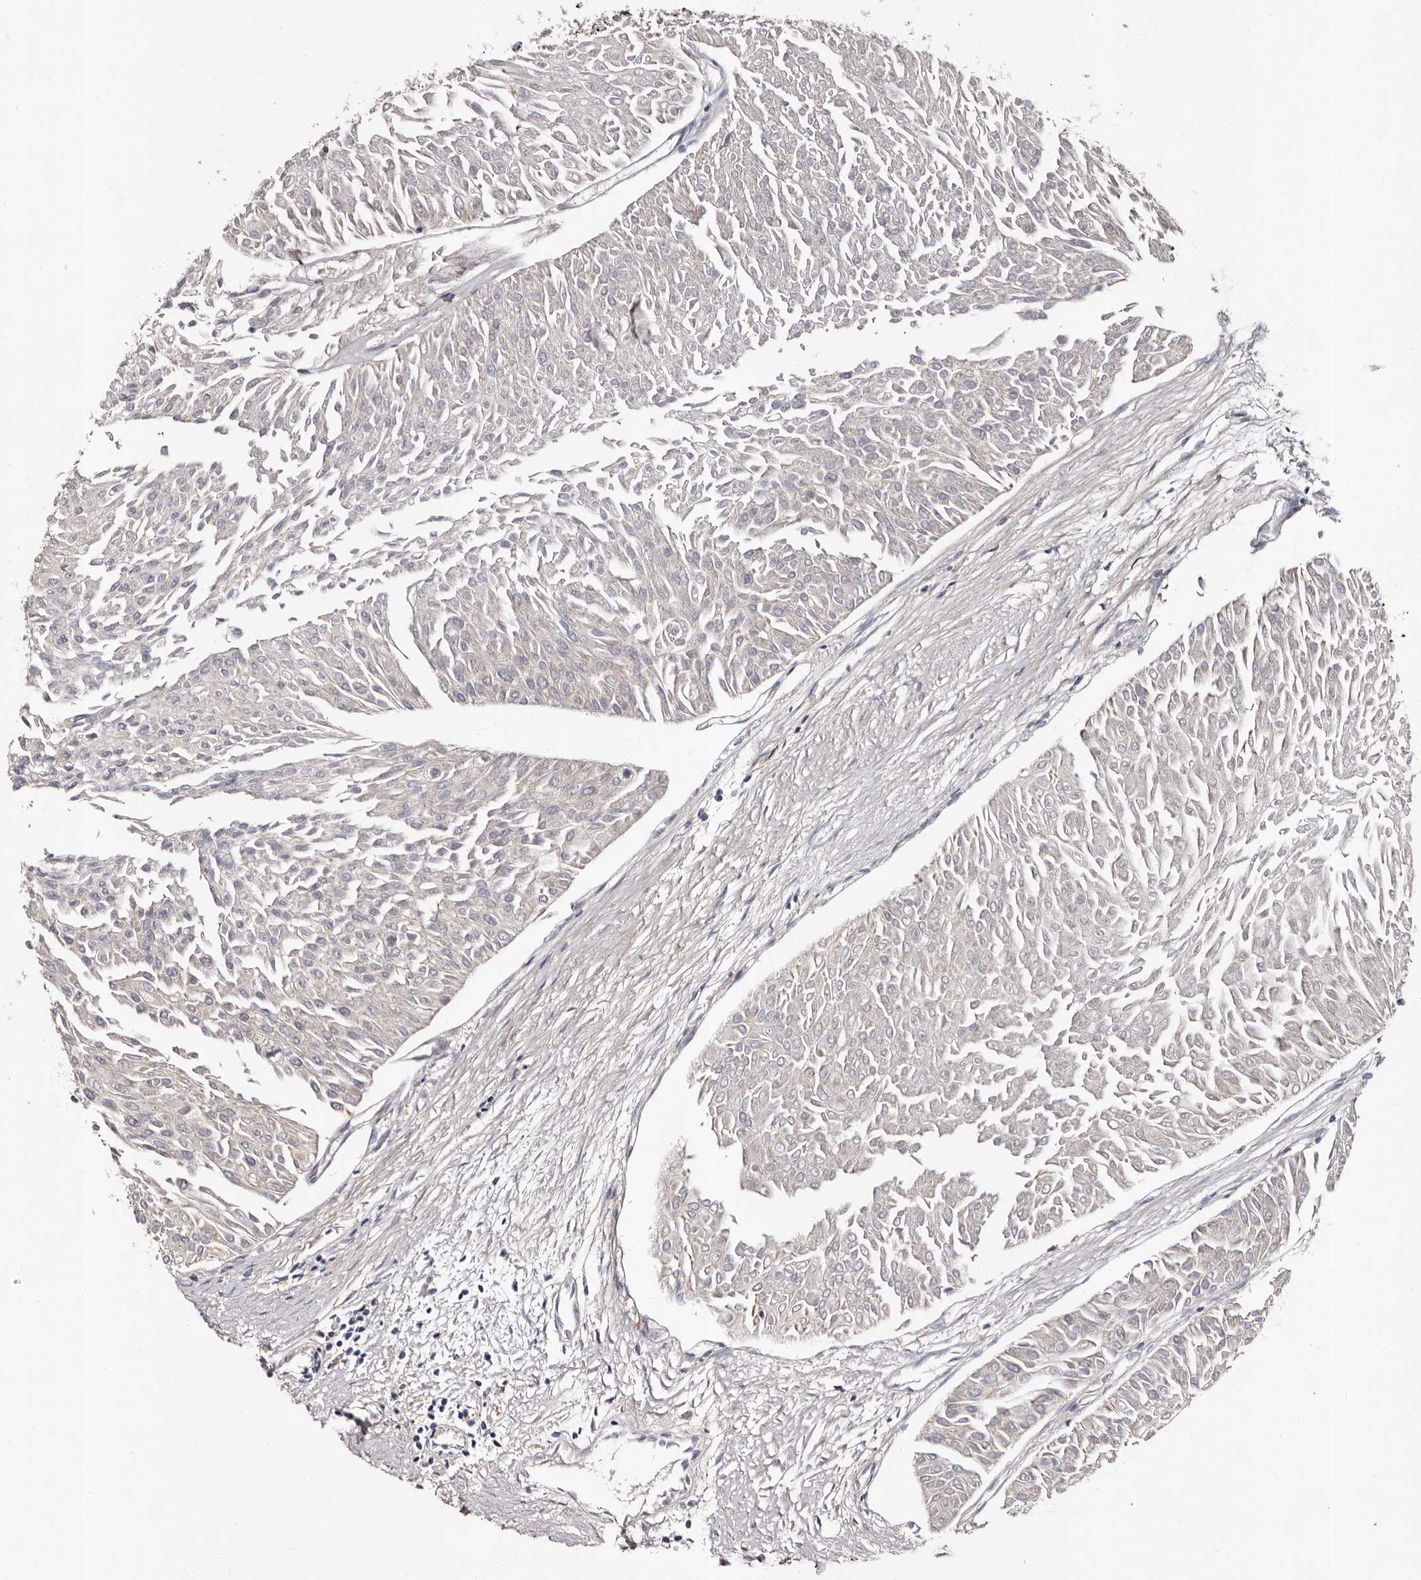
{"staining": {"intensity": "negative", "quantity": "none", "location": "none"}, "tissue": "urothelial cancer", "cell_type": "Tumor cells", "image_type": "cancer", "snomed": [{"axis": "morphology", "description": "Urothelial carcinoma, Low grade"}, {"axis": "topography", "description": "Urinary bladder"}], "caption": "An image of urothelial cancer stained for a protein exhibits no brown staining in tumor cells.", "gene": "FAM91A1", "patient": {"sex": "male", "age": 67}}